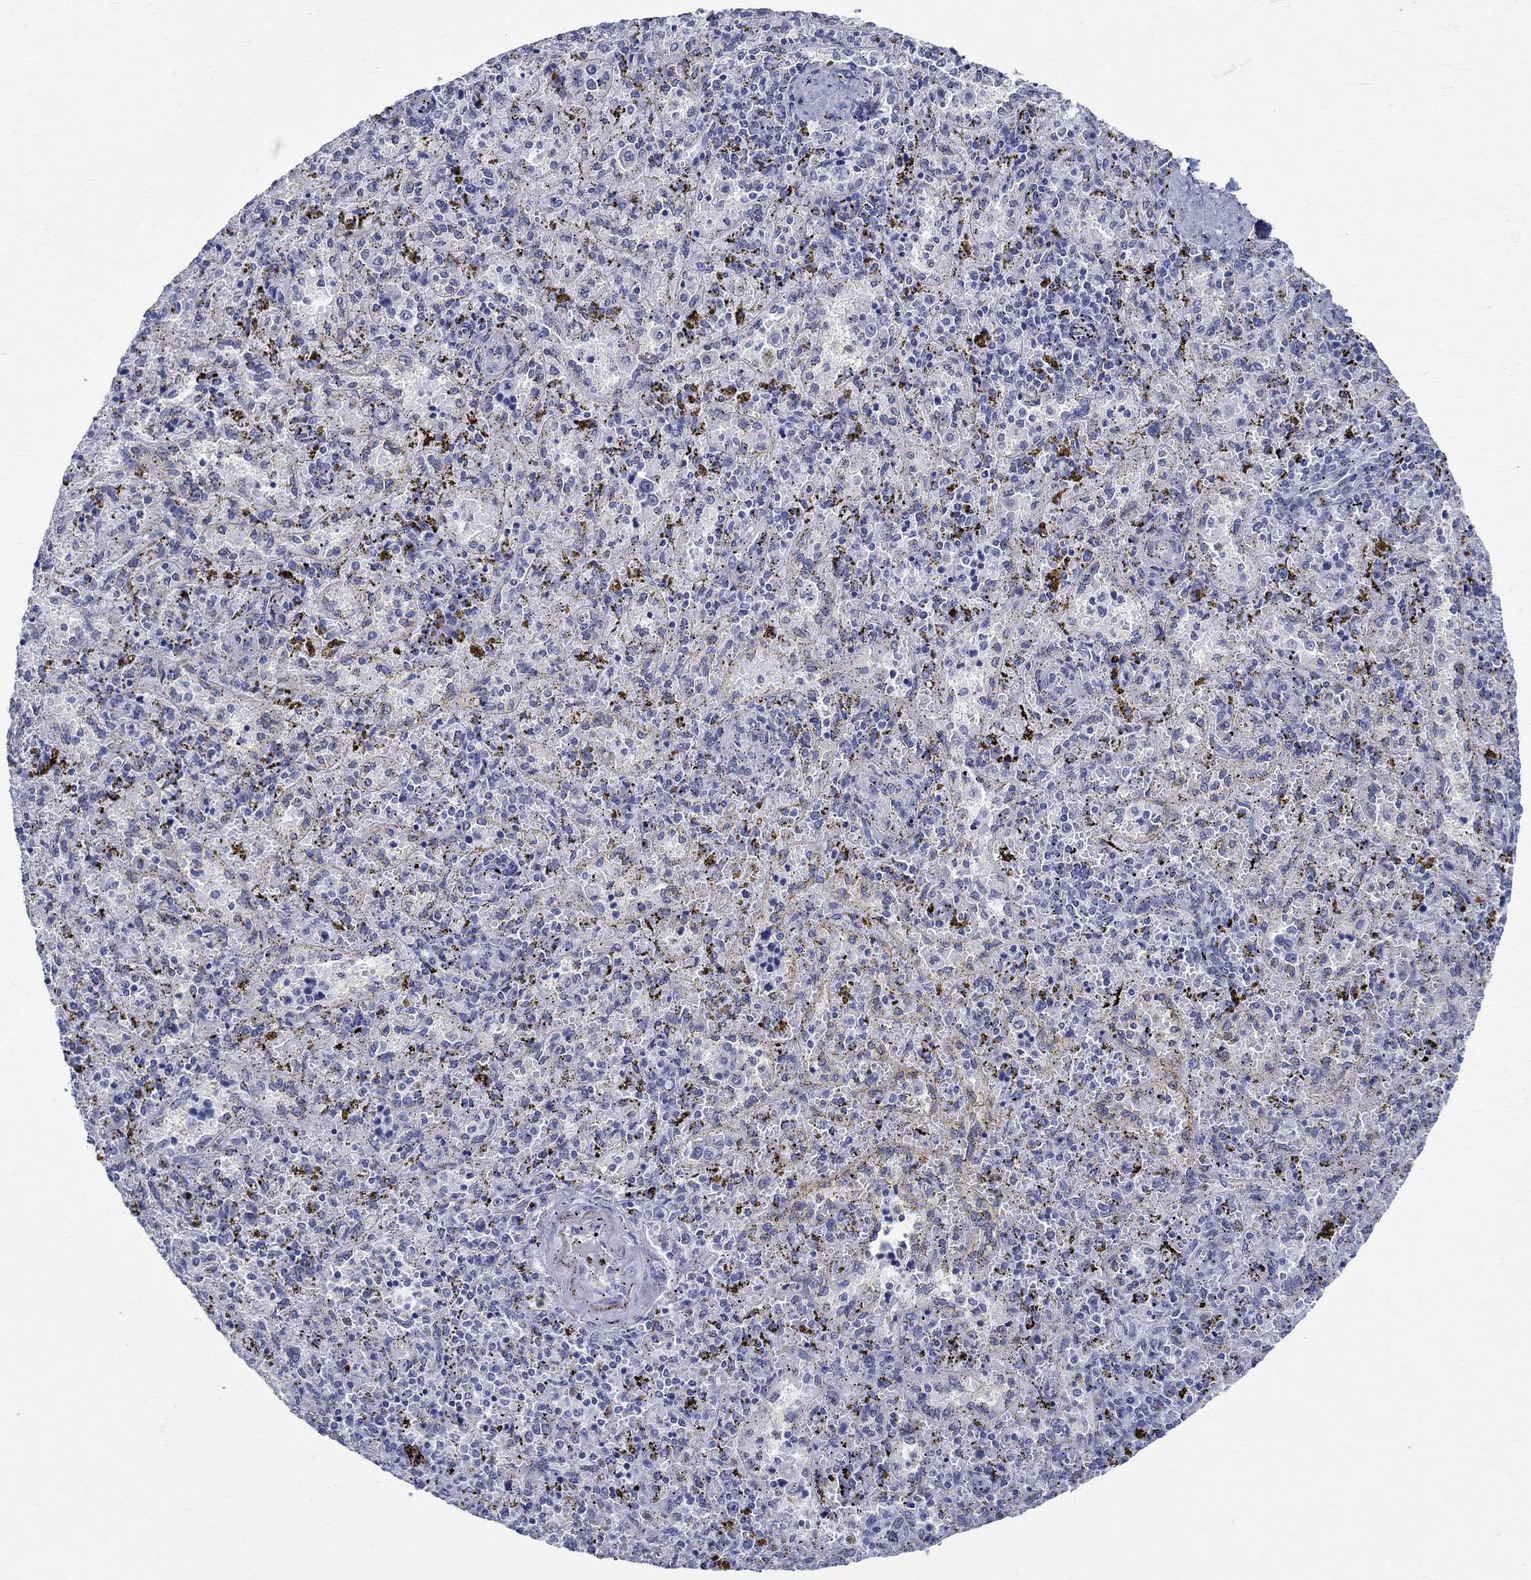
{"staining": {"intensity": "negative", "quantity": "none", "location": "none"}, "tissue": "spleen", "cell_type": "Cells in red pulp", "image_type": "normal", "snomed": [{"axis": "morphology", "description": "Normal tissue, NOS"}, {"axis": "topography", "description": "Spleen"}], "caption": "Protein analysis of unremarkable spleen demonstrates no significant expression in cells in red pulp.", "gene": "TSPAN16", "patient": {"sex": "female", "age": 50}}